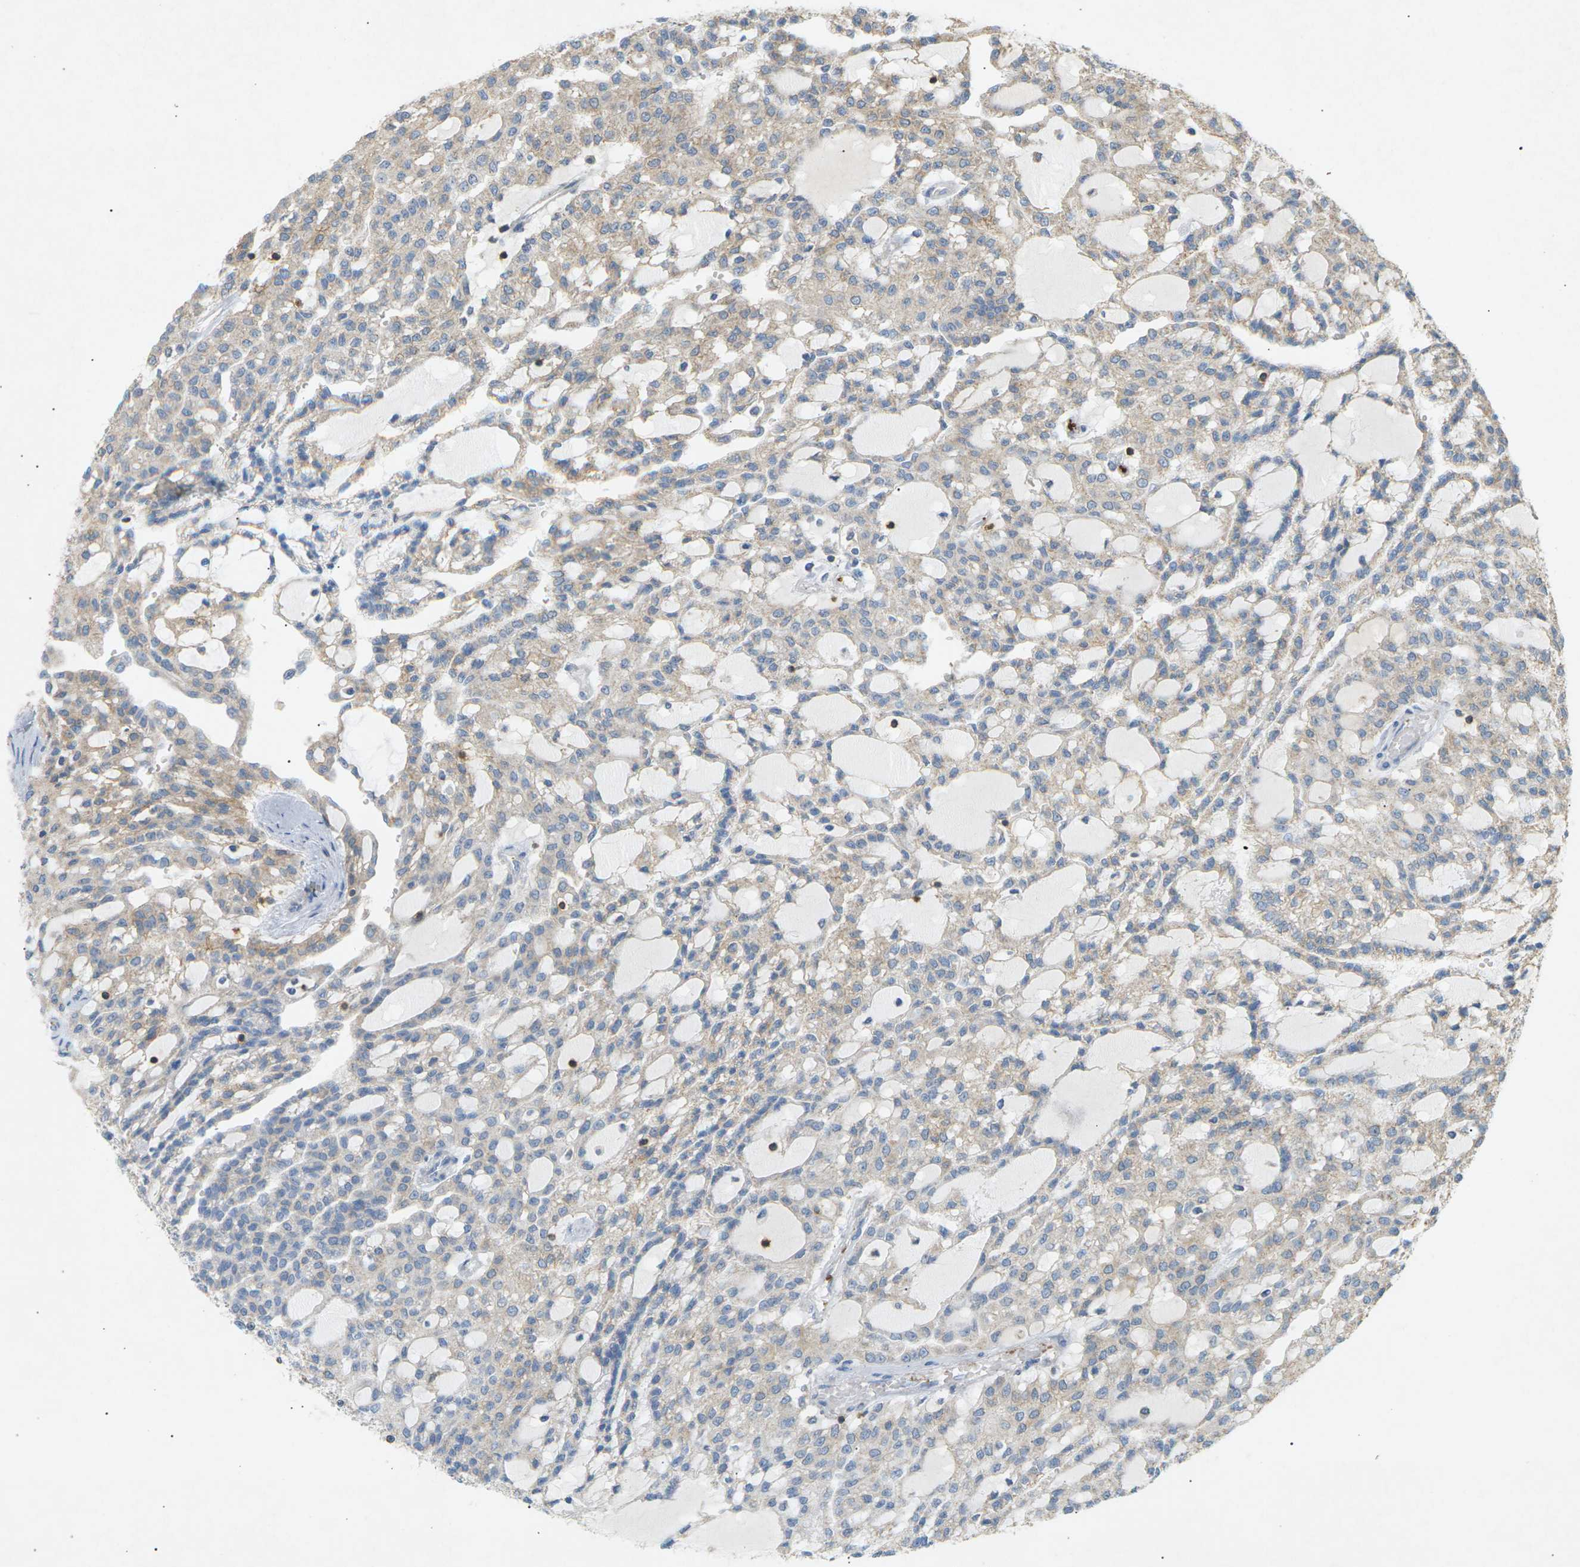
{"staining": {"intensity": "weak", "quantity": "<25%", "location": "cytoplasmic/membranous"}, "tissue": "renal cancer", "cell_type": "Tumor cells", "image_type": "cancer", "snomed": [{"axis": "morphology", "description": "Adenocarcinoma, NOS"}, {"axis": "topography", "description": "Kidney"}], "caption": "An image of human renal cancer is negative for staining in tumor cells. Brightfield microscopy of immunohistochemistry (IHC) stained with DAB (brown) and hematoxylin (blue), captured at high magnification.", "gene": "LIME1", "patient": {"sex": "male", "age": 63}}